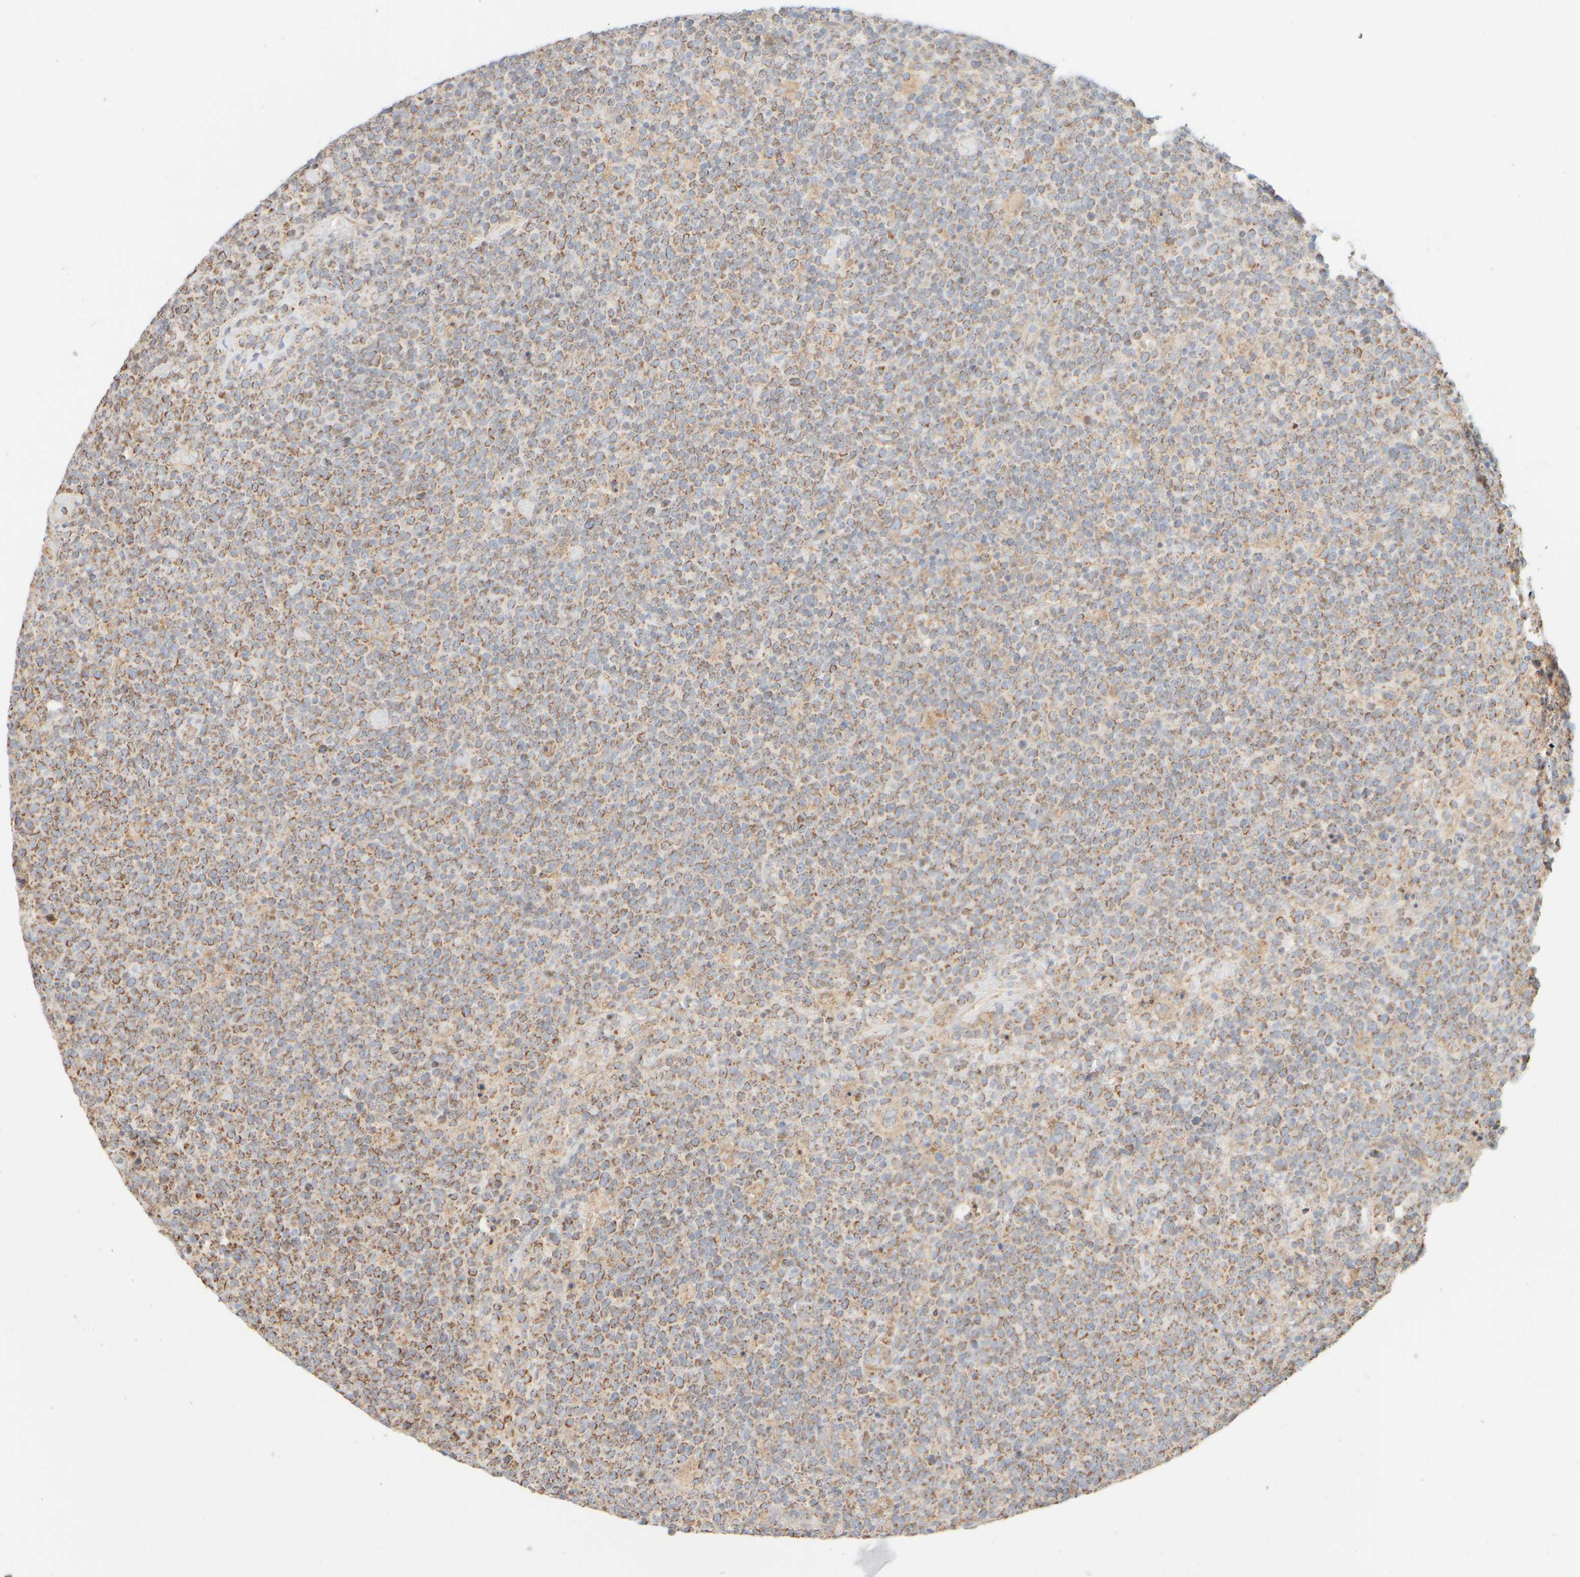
{"staining": {"intensity": "moderate", "quantity": "25%-75%", "location": "cytoplasmic/membranous"}, "tissue": "lymphoma", "cell_type": "Tumor cells", "image_type": "cancer", "snomed": [{"axis": "morphology", "description": "Malignant lymphoma, non-Hodgkin's type, High grade"}, {"axis": "topography", "description": "Lymph node"}], "caption": "Immunohistochemistry (IHC) staining of high-grade malignant lymphoma, non-Hodgkin's type, which shows medium levels of moderate cytoplasmic/membranous expression in approximately 25%-75% of tumor cells indicating moderate cytoplasmic/membranous protein positivity. The staining was performed using DAB (3,3'-diaminobenzidine) (brown) for protein detection and nuclei were counterstained in hematoxylin (blue).", "gene": "APBB2", "patient": {"sex": "male", "age": 61}}